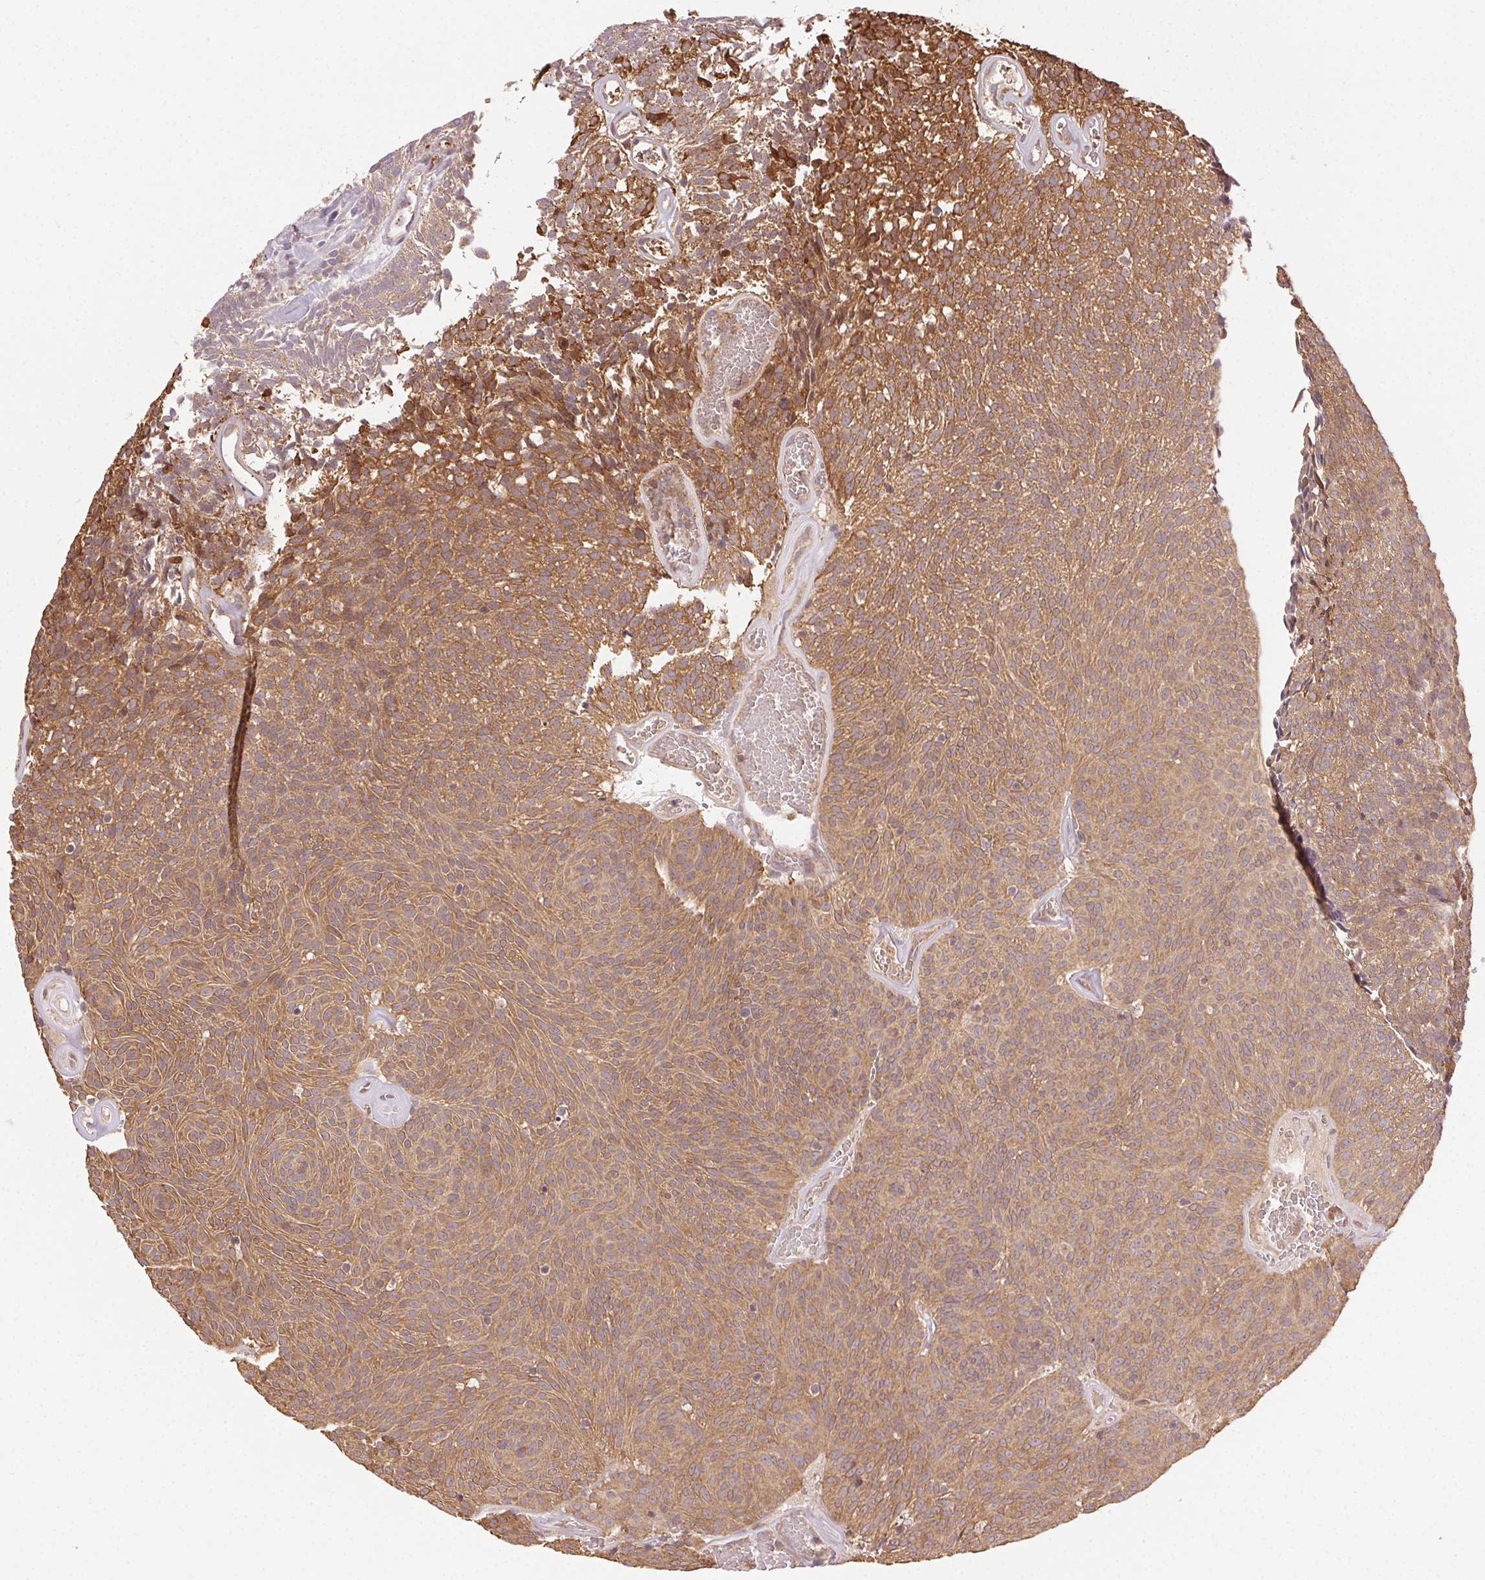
{"staining": {"intensity": "moderate", "quantity": ">75%", "location": "cytoplasmic/membranous"}, "tissue": "urothelial cancer", "cell_type": "Tumor cells", "image_type": "cancer", "snomed": [{"axis": "morphology", "description": "Urothelial carcinoma, Low grade"}, {"axis": "topography", "description": "Urinary bladder"}], "caption": "The image demonstrates immunohistochemical staining of urothelial carcinoma (low-grade). There is moderate cytoplasmic/membranous positivity is present in about >75% of tumor cells.", "gene": "KLHL15", "patient": {"sex": "male", "age": 77}}